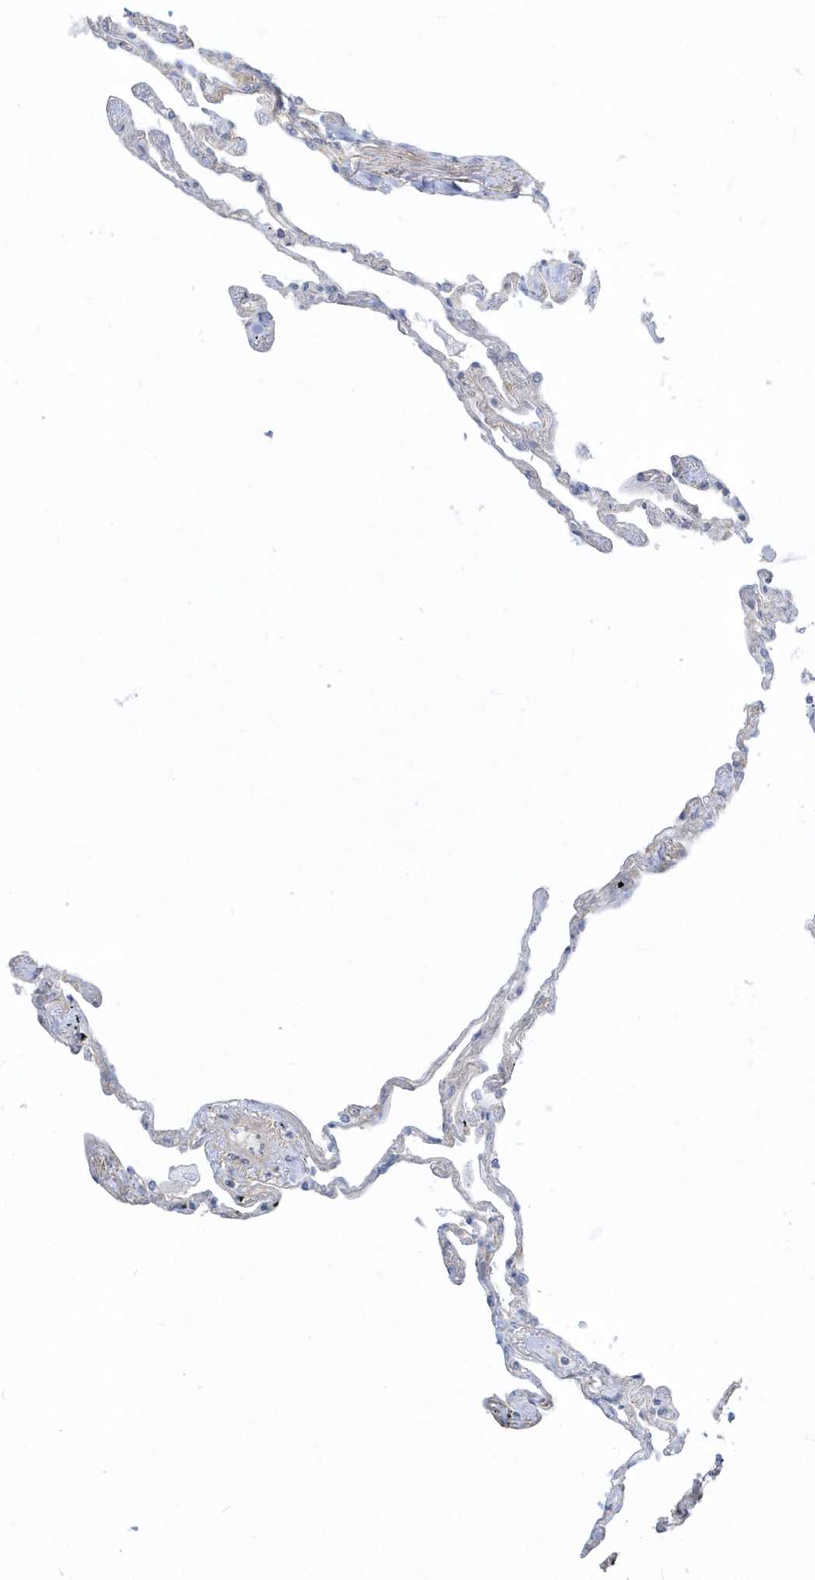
{"staining": {"intensity": "negative", "quantity": "none", "location": "none"}, "tissue": "lung", "cell_type": "Alveolar cells", "image_type": "normal", "snomed": [{"axis": "morphology", "description": "Normal tissue, NOS"}, {"axis": "topography", "description": "Lung"}], "caption": "This is an immunohistochemistry (IHC) histopathology image of unremarkable human lung. There is no positivity in alveolar cells.", "gene": "ARHGEF9", "patient": {"sex": "female", "age": 67}}